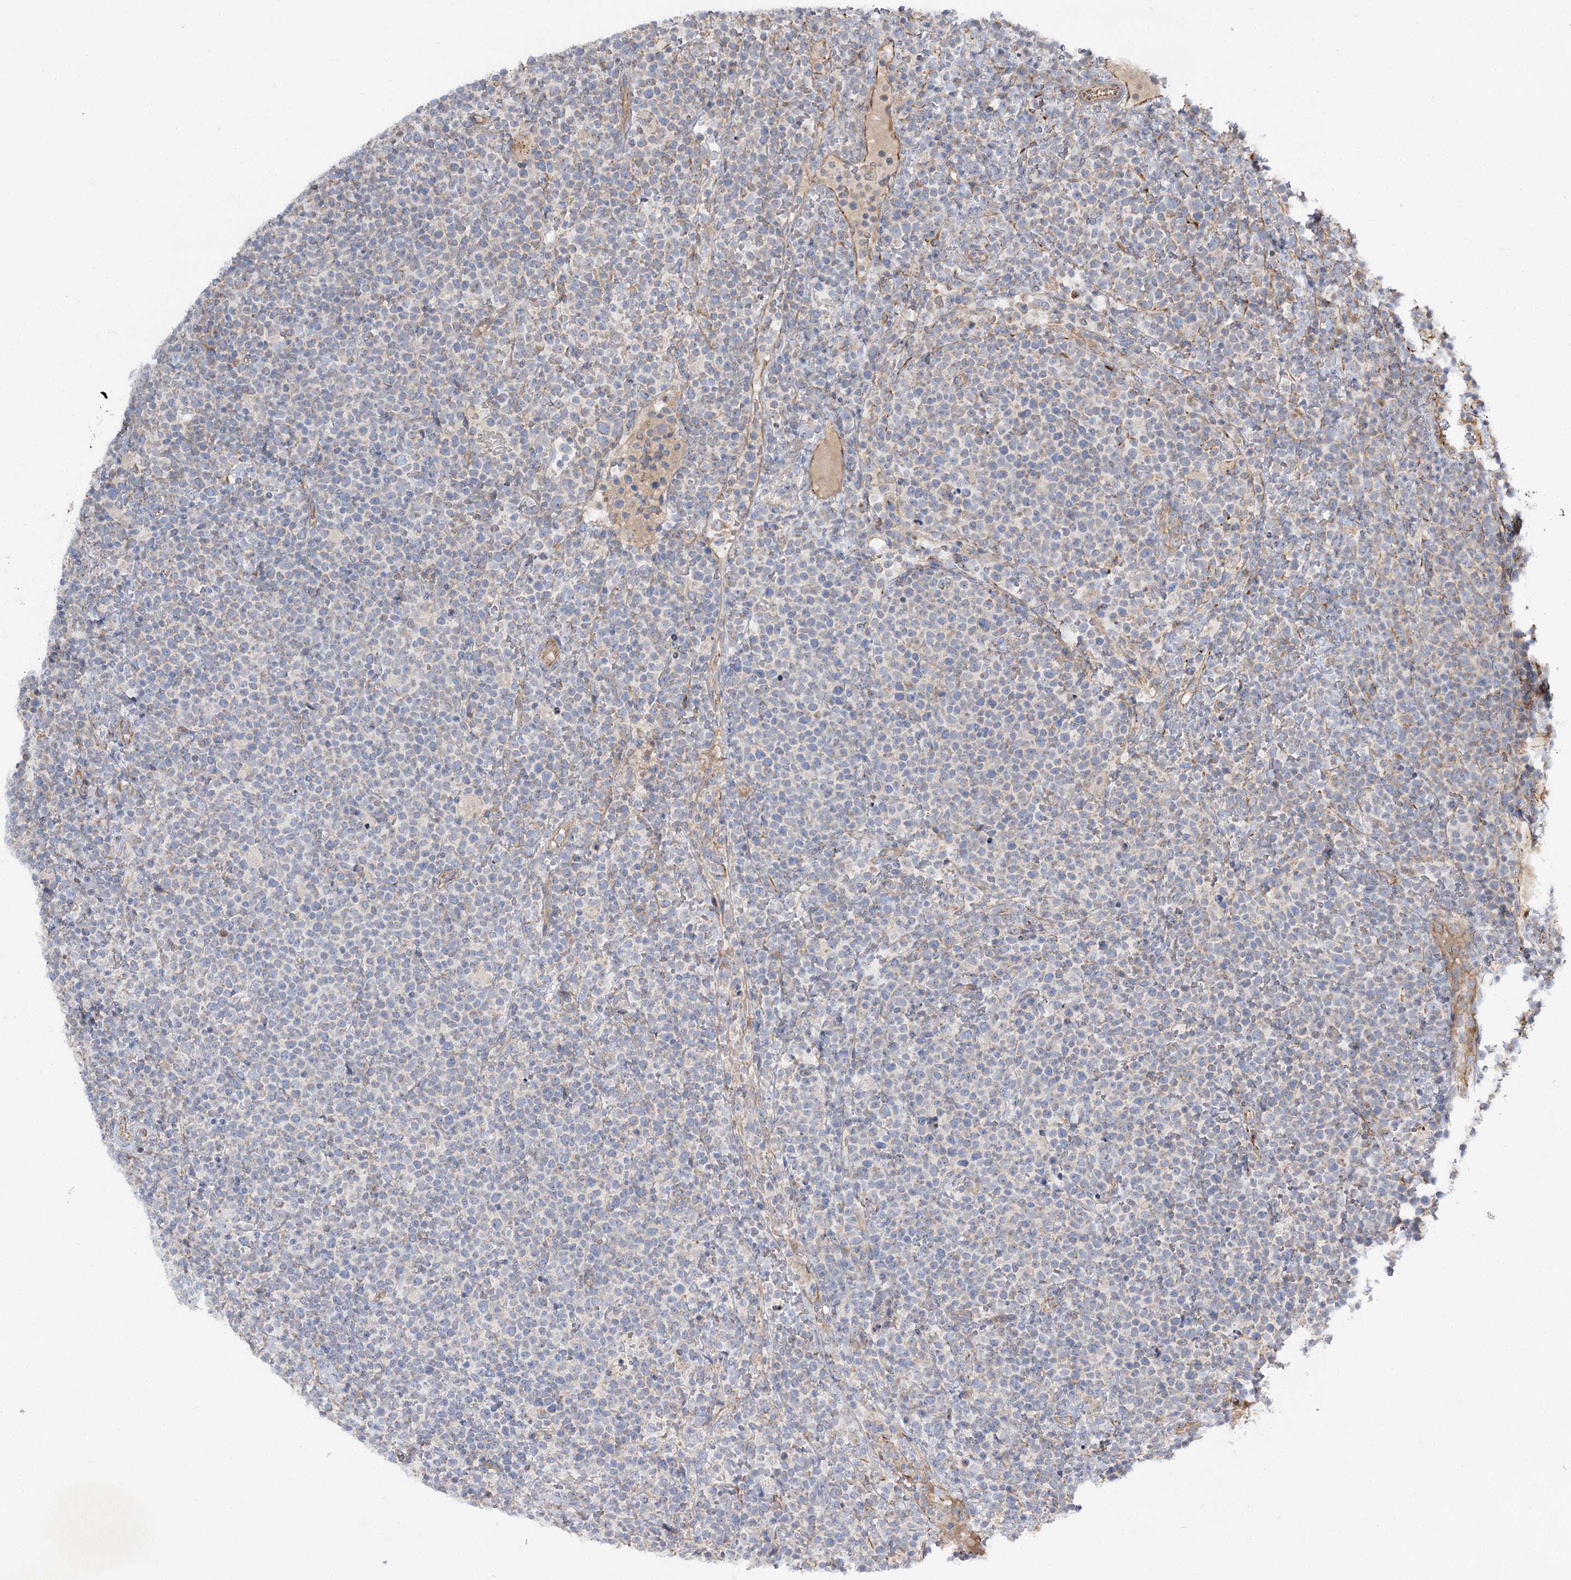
{"staining": {"intensity": "negative", "quantity": "none", "location": "none"}, "tissue": "lymphoma", "cell_type": "Tumor cells", "image_type": "cancer", "snomed": [{"axis": "morphology", "description": "Malignant lymphoma, non-Hodgkin's type, High grade"}, {"axis": "topography", "description": "Lymph node"}], "caption": "A micrograph of human lymphoma is negative for staining in tumor cells. (Stains: DAB (3,3'-diaminobenzidine) immunohistochemistry (IHC) with hematoxylin counter stain, Microscopy: brightfield microscopy at high magnification).", "gene": "KIAA0825", "patient": {"sex": "male", "age": 61}}